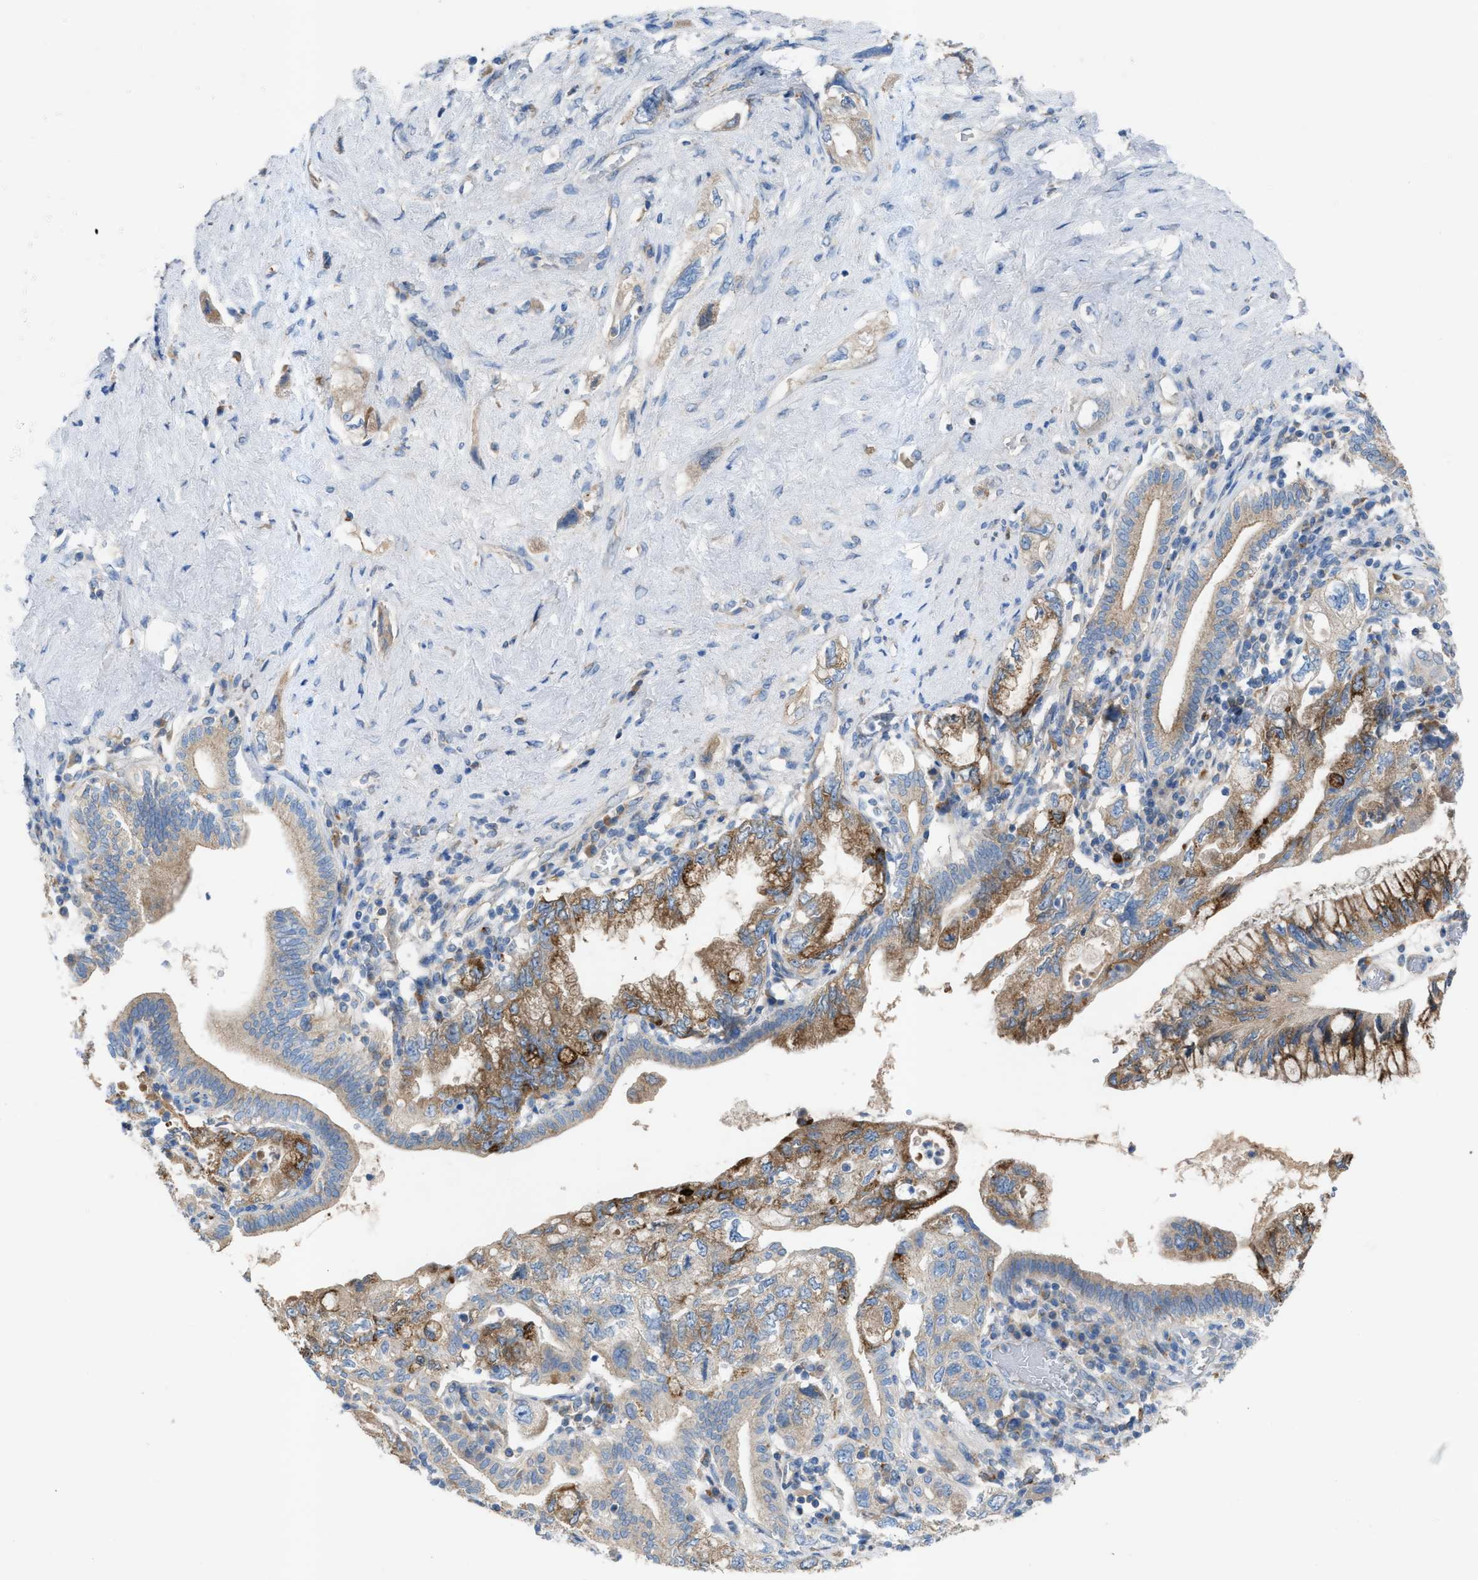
{"staining": {"intensity": "strong", "quantity": "25%-75%", "location": "cytoplasmic/membranous"}, "tissue": "pancreatic cancer", "cell_type": "Tumor cells", "image_type": "cancer", "snomed": [{"axis": "morphology", "description": "Adenocarcinoma, NOS"}, {"axis": "topography", "description": "Pancreas"}], "caption": "Tumor cells demonstrate high levels of strong cytoplasmic/membranous positivity in approximately 25%-75% of cells in pancreatic adenocarcinoma. (IHC, brightfield microscopy, high magnification).", "gene": "AOAH", "patient": {"sex": "female", "age": 73}}